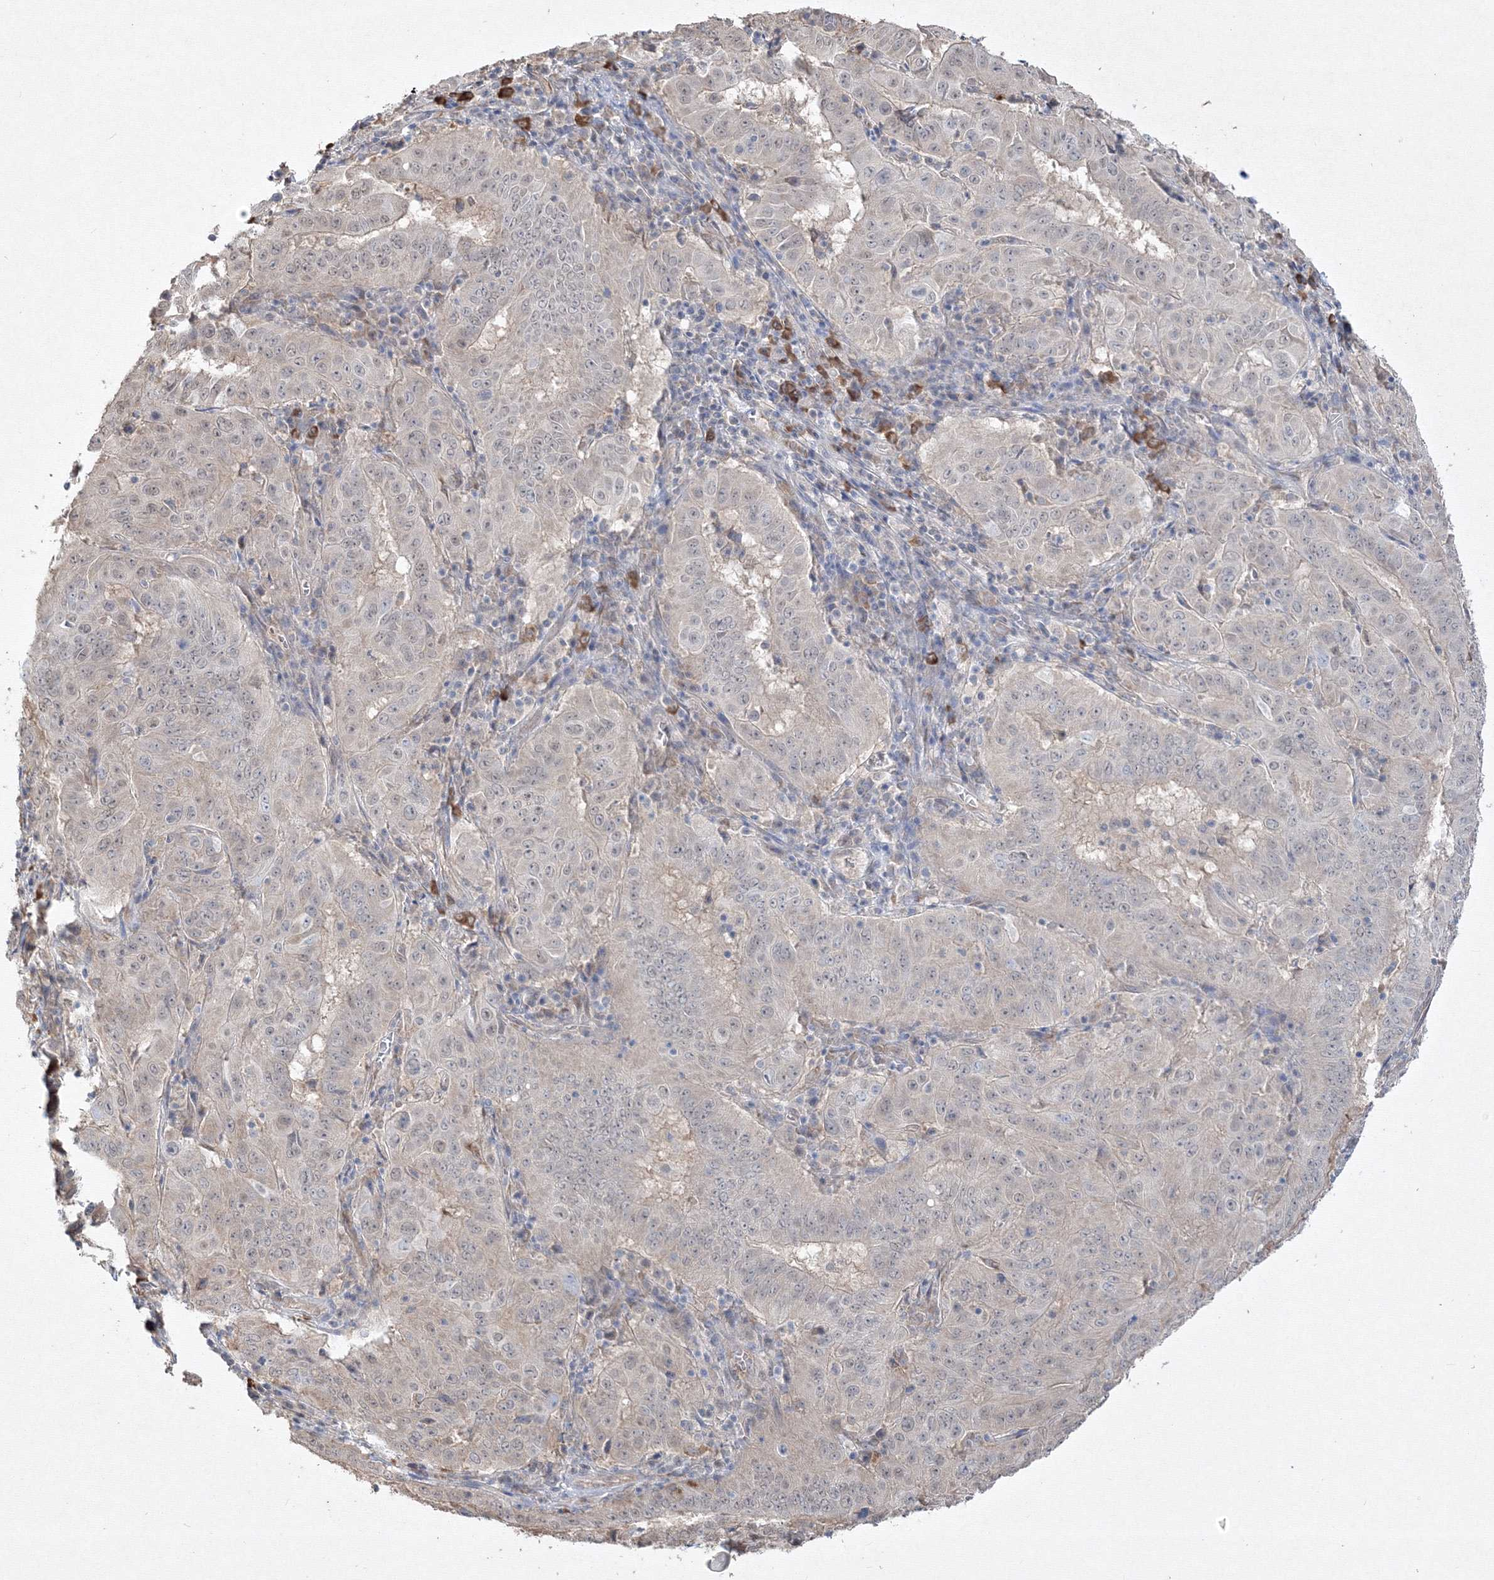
{"staining": {"intensity": "negative", "quantity": "none", "location": "none"}, "tissue": "pancreatic cancer", "cell_type": "Tumor cells", "image_type": "cancer", "snomed": [{"axis": "morphology", "description": "Adenocarcinoma, NOS"}, {"axis": "topography", "description": "Pancreas"}], "caption": "The immunohistochemistry (IHC) photomicrograph has no significant staining in tumor cells of pancreatic cancer tissue. (DAB immunohistochemistry with hematoxylin counter stain).", "gene": "FBXL8", "patient": {"sex": "male", "age": 63}}